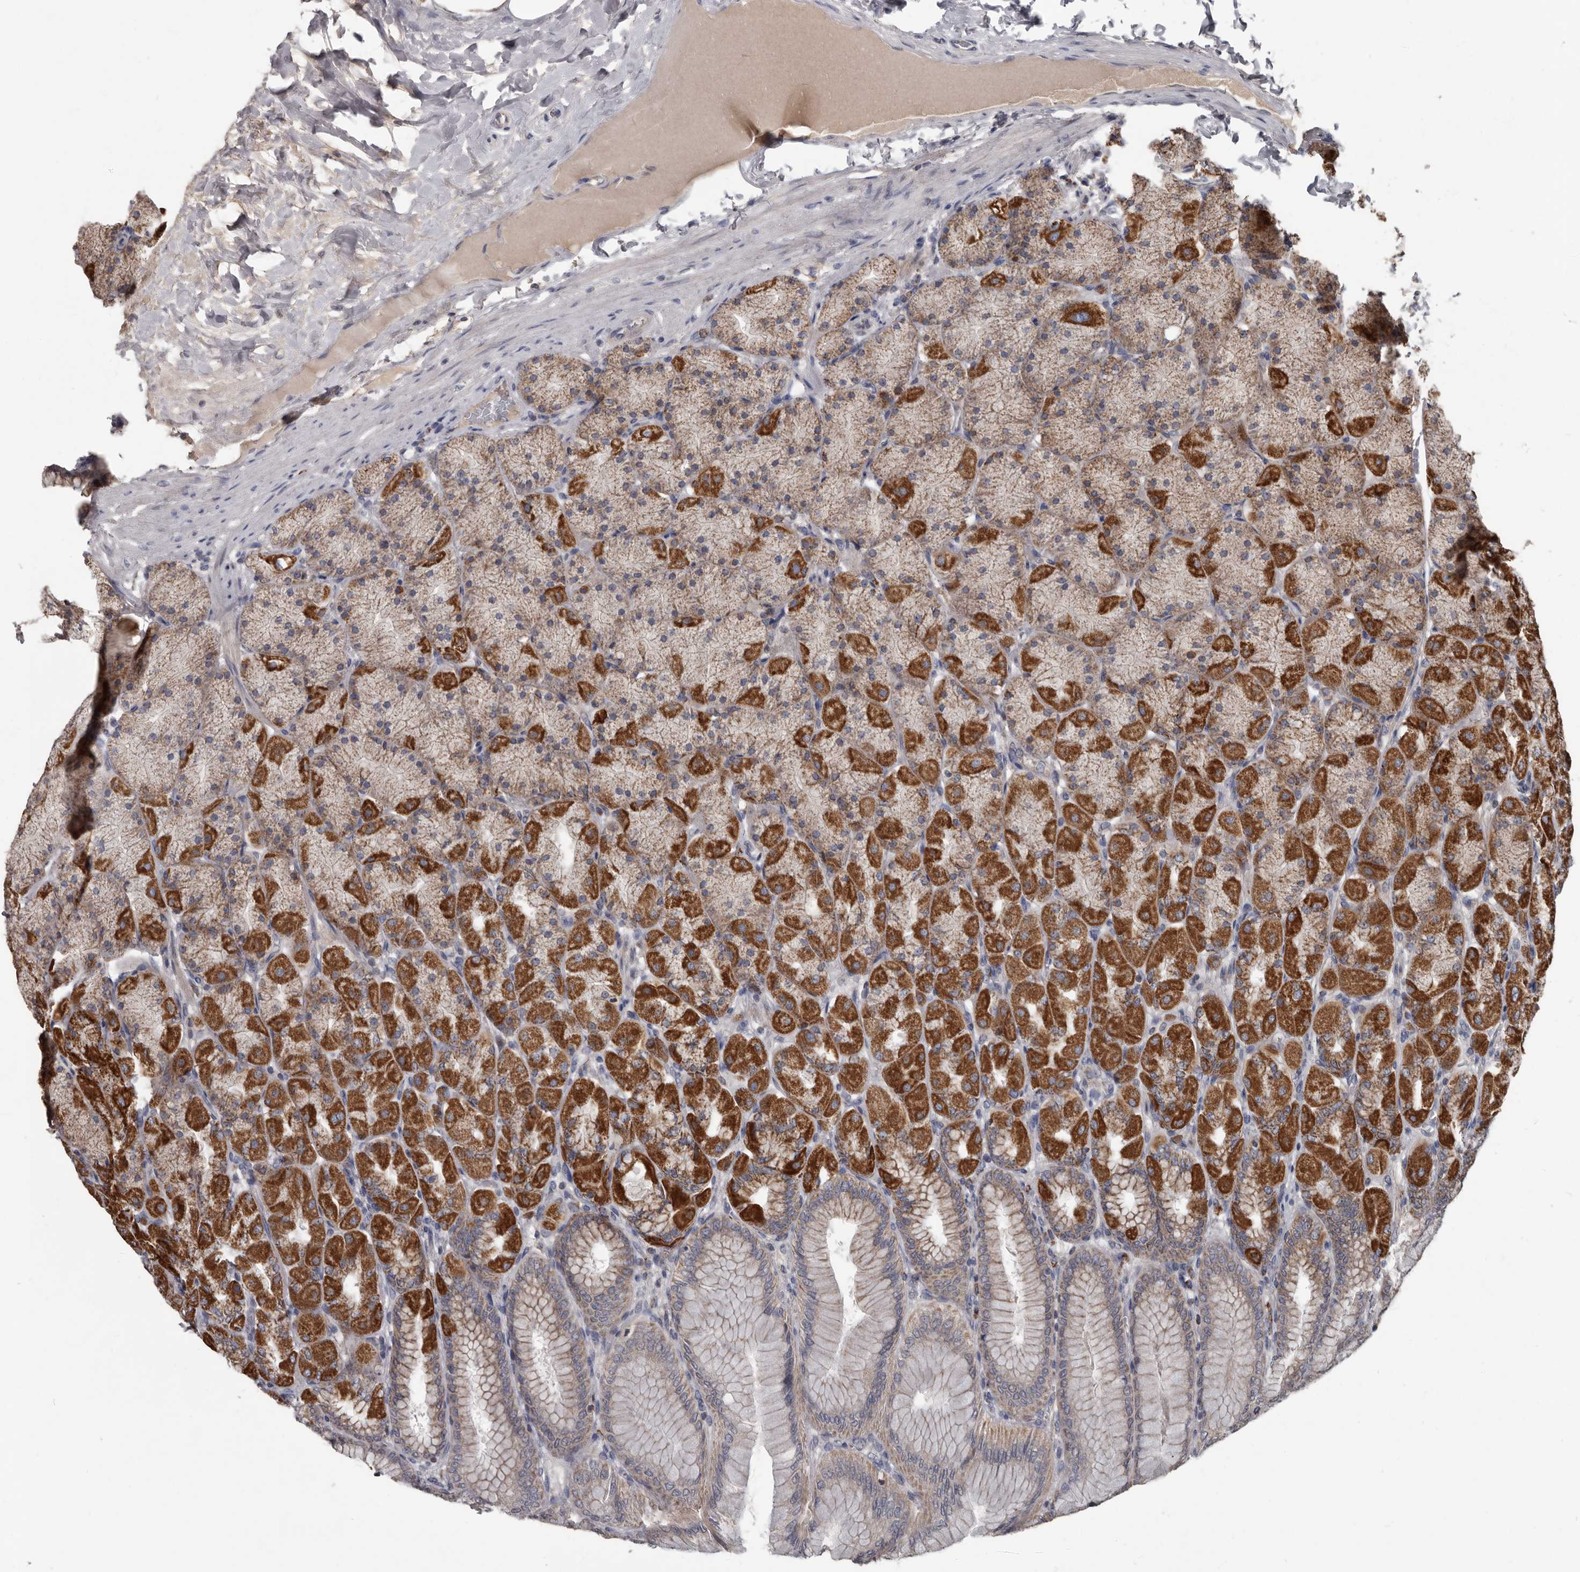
{"staining": {"intensity": "strong", "quantity": ">75%", "location": "cytoplasmic/membranous"}, "tissue": "stomach", "cell_type": "Glandular cells", "image_type": "normal", "snomed": [{"axis": "morphology", "description": "Normal tissue, NOS"}, {"axis": "topography", "description": "Stomach, upper"}], "caption": "Glandular cells display strong cytoplasmic/membranous positivity in about >75% of cells in normal stomach.", "gene": "ALDH5A1", "patient": {"sex": "female", "age": 56}}